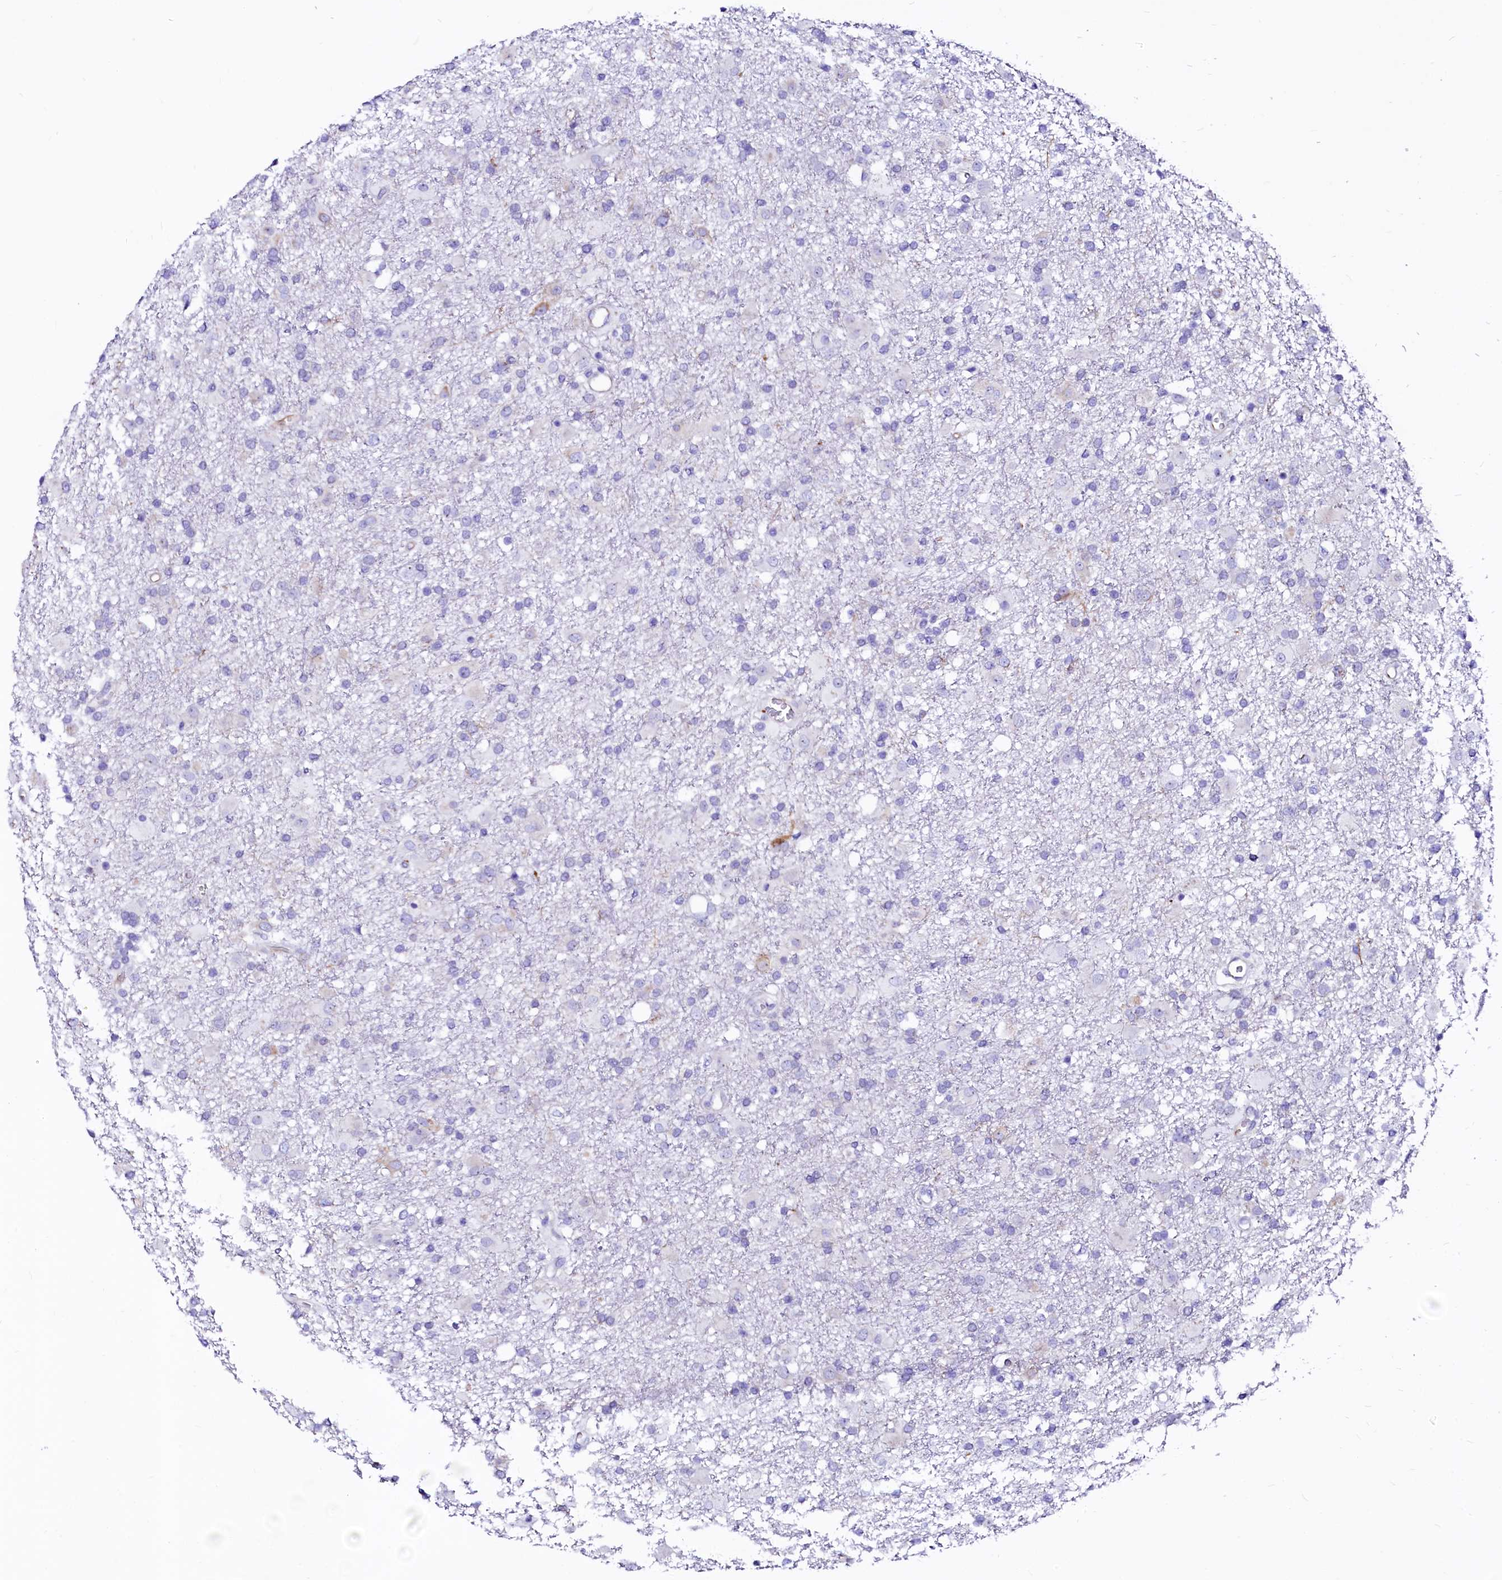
{"staining": {"intensity": "negative", "quantity": "none", "location": "none"}, "tissue": "glioma", "cell_type": "Tumor cells", "image_type": "cancer", "snomed": [{"axis": "morphology", "description": "Glioma, malignant, Low grade"}, {"axis": "topography", "description": "Brain"}], "caption": "A micrograph of low-grade glioma (malignant) stained for a protein displays no brown staining in tumor cells. The staining was performed using DAB (3,3'-diaminobenzidine) to visualize the protein expression in brown, while the nuclei were stained in blue with hematoxylin (Magnification: 20x).", "gene": "SFR1", "patient": {"sex": "male", "age": 65}}